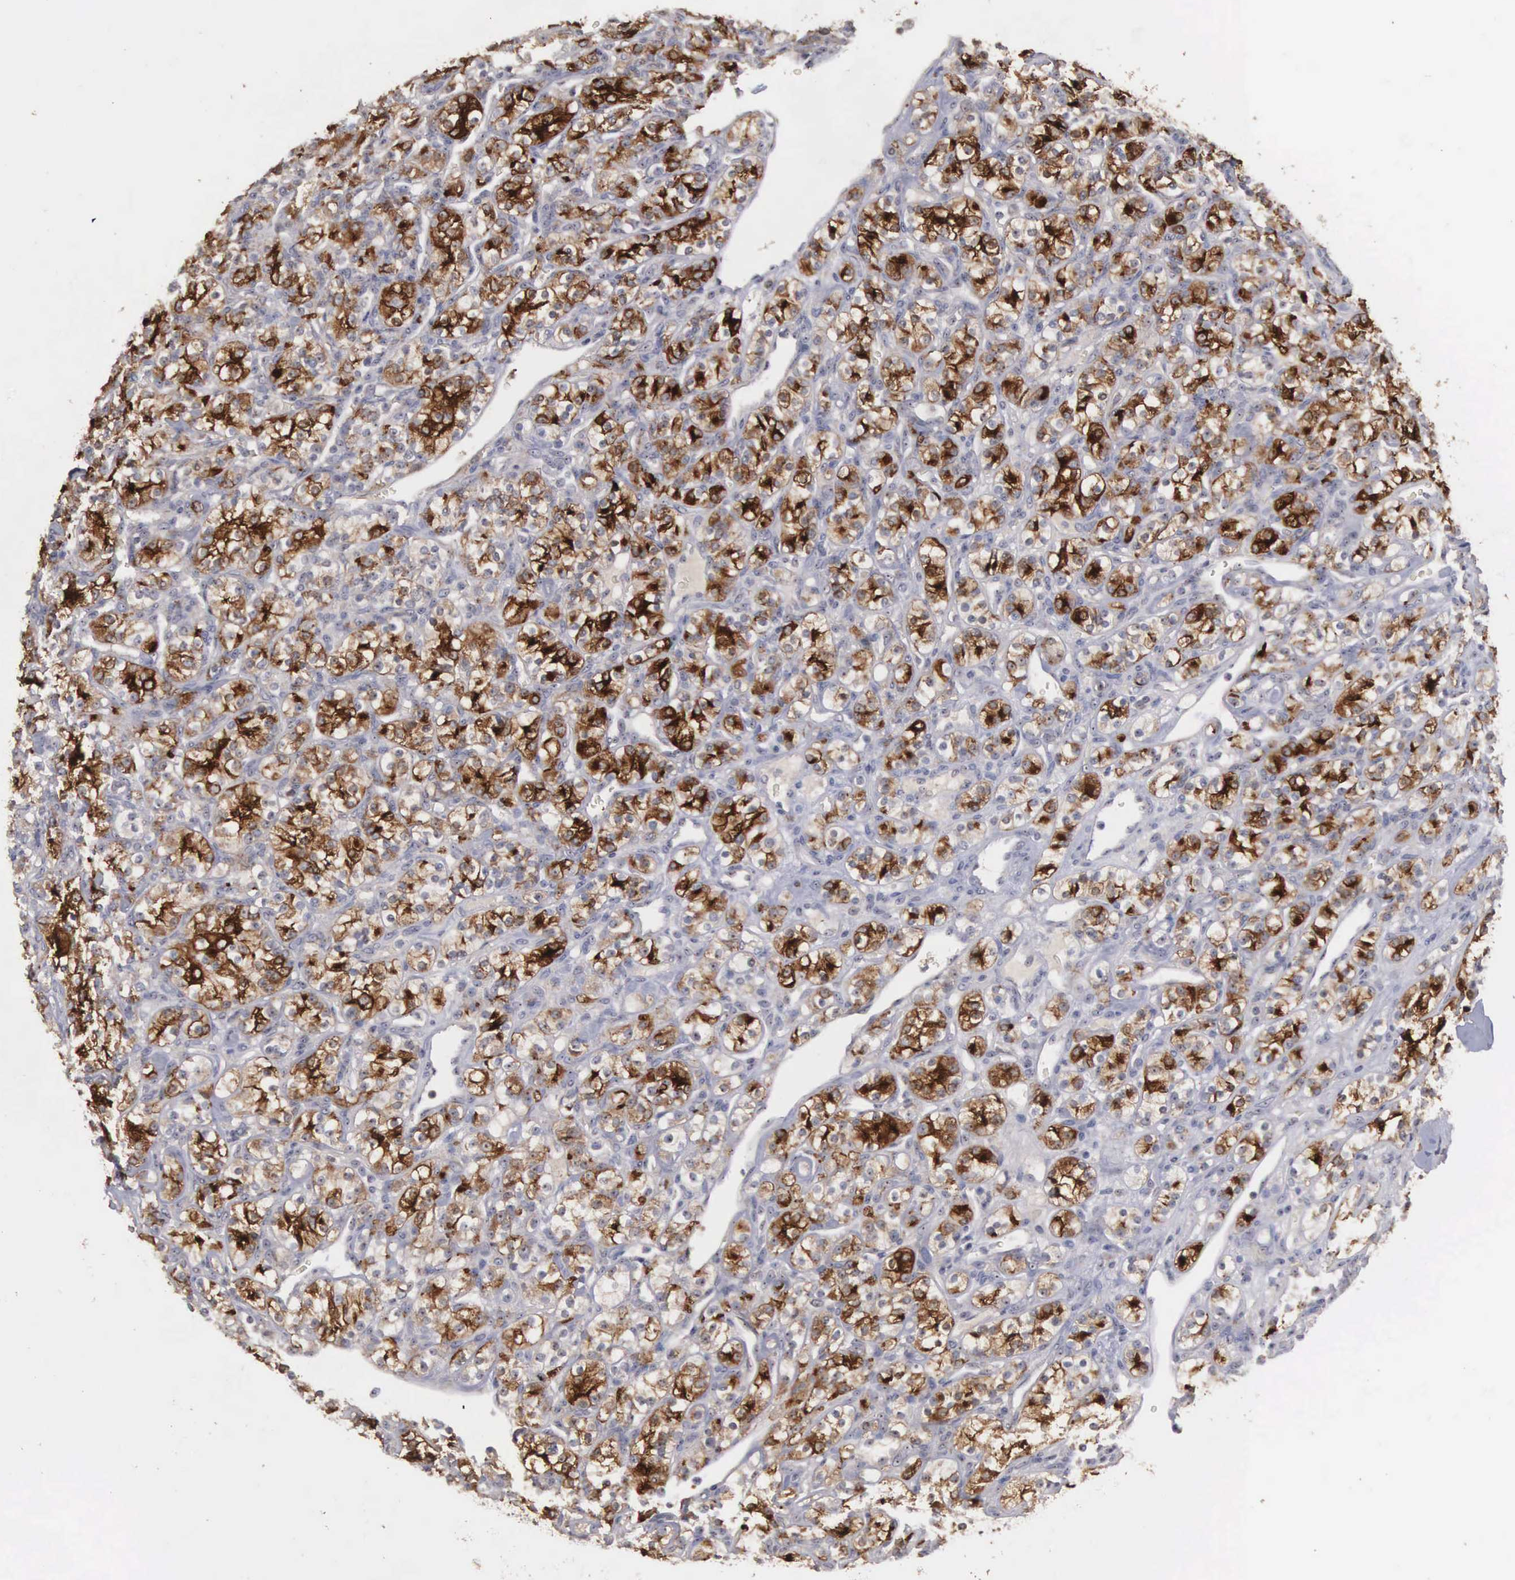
{"staining": {"intensity": "strong", "quantity": ">75%", "location": "cytoplasmic/membranous,nuclear"}, "tissue": "renal cancer", "cell_type": "Tumor cells", "image_type": "cancer", "snomed": [{"axis": "morphology", "description": "Adenocarcinoma, NOS"}, {"axis": "topography", "description": "Kidney"}], "caption": "Strong cytoplasmic/membranous and nuclear expression is seen in approximately >75% of tumor cells in renal cancer (adenocarcinoma). The staining is performed using DAB brown chromogen to label protein expression. The nuclei are counter-stained blue using hematoxylin.", "gene": "AMN", "patient": {"sex": "male", "age": 77}}